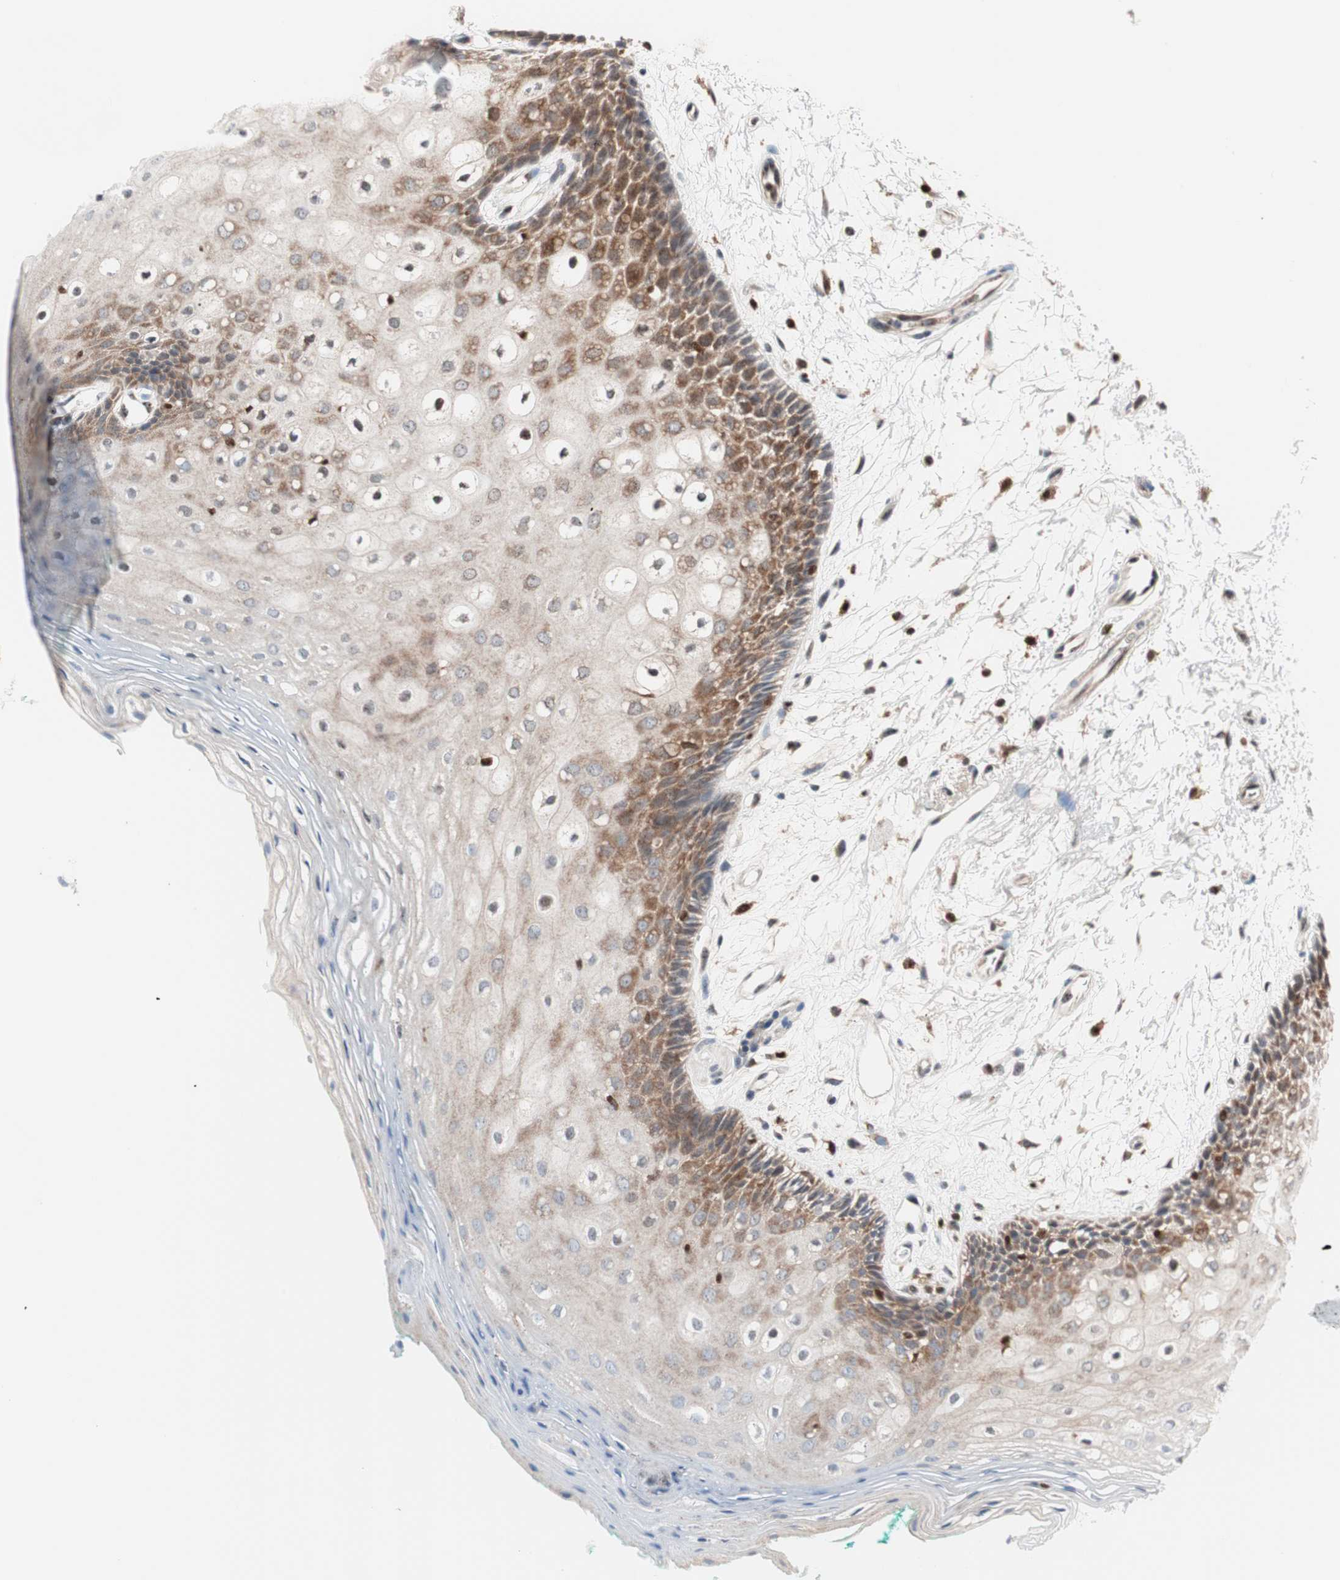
{"staining": {"intensity": "moderate", "quantity": ">75%", "location": "cytoplasmic/membranous,nuclear"}, "tissue": "oral mucosa", "cell_type": "Squamous epithelial cells", "image_type": "normal", "snomed": [{"axis": "morphology", "description": "Normal tissue, NOS"}, {"axis": "topography", "description": "Skeletal muscle"}, {"axis": "topography", "description": "Oral tissue"}, {"axis": "topography", "description": "Peripheral nerve tissue"}], "caption": "A histopathology image of oral mucosa stained for a protein demonstrates moderate cytoplasmic/membranous,nuclear brown staining in squamous epithelial cells. (DAB = brown stain, brightfield microscopy at high magnification).", "gene": "RGS10", "patient": {"sex": "female", "age": 84}}